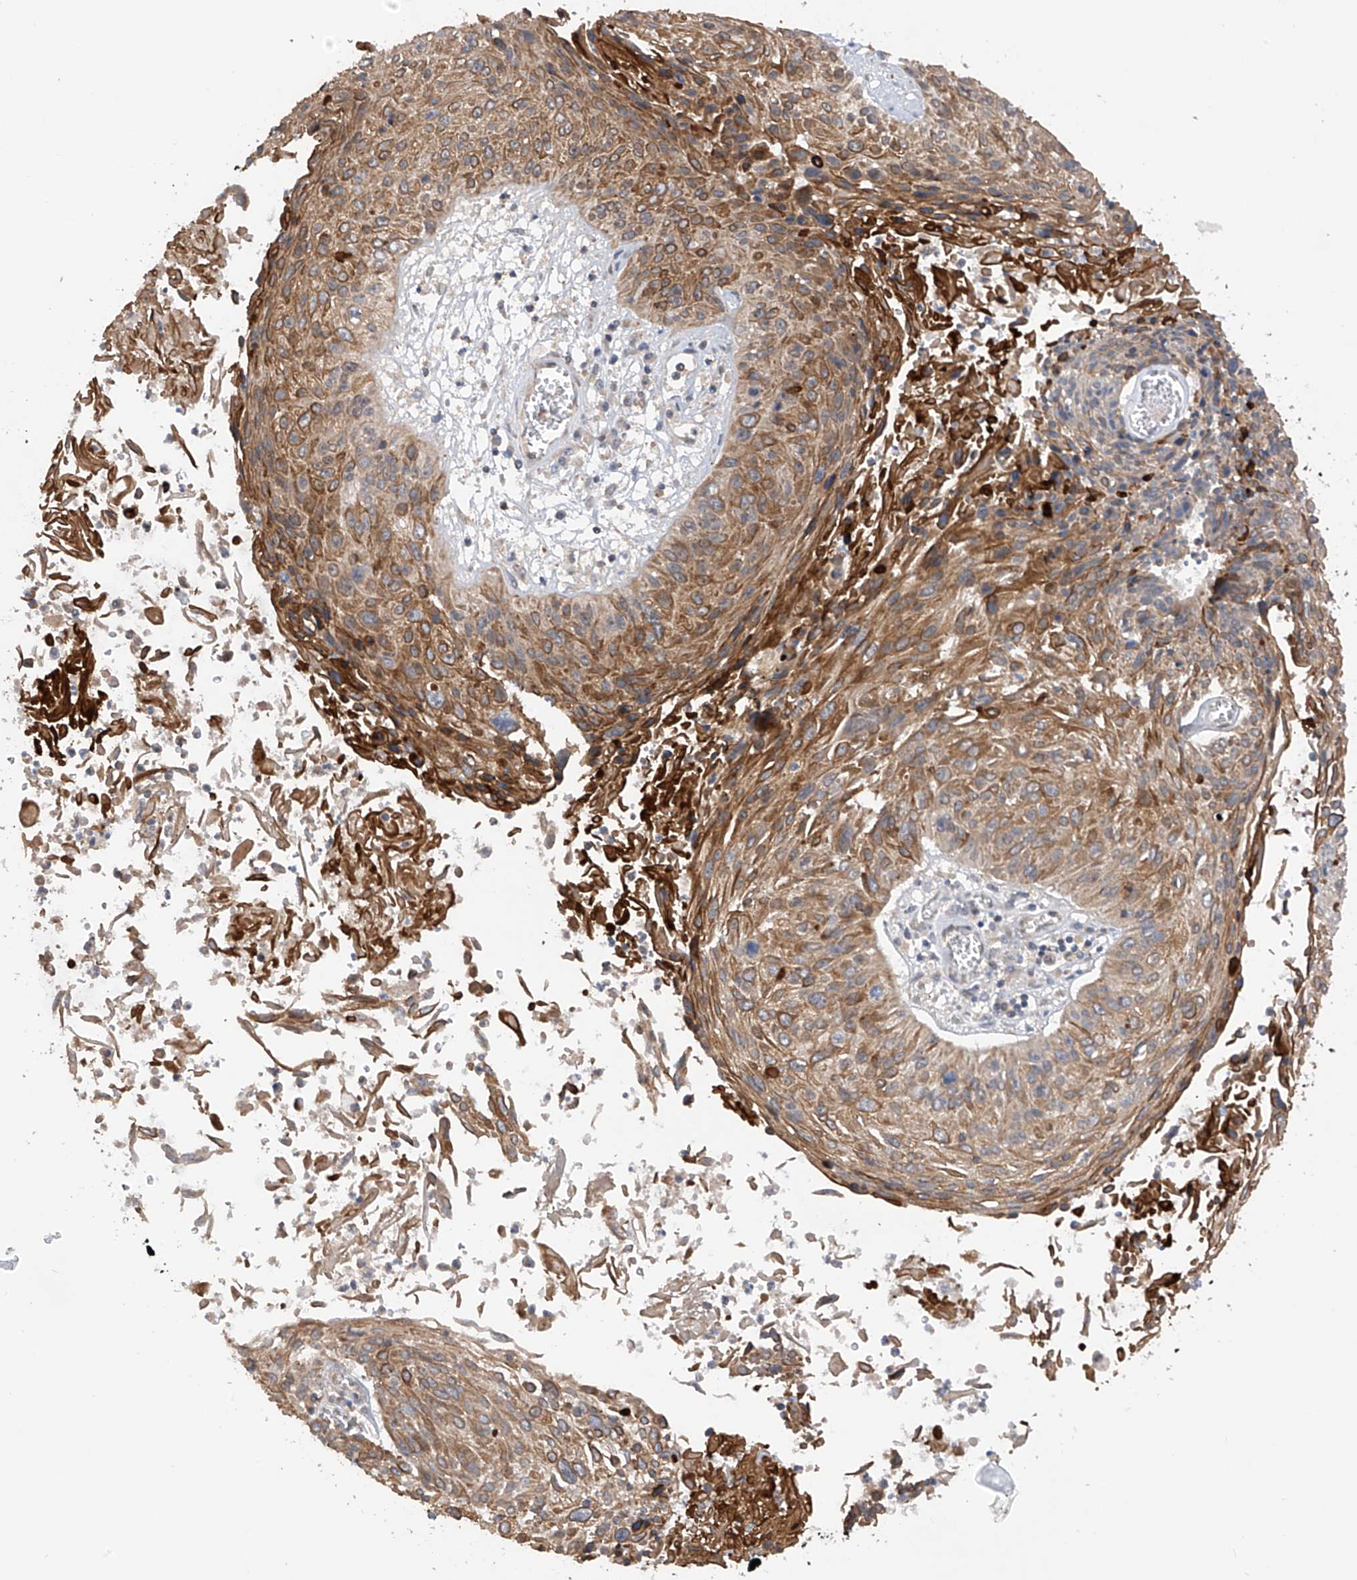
{"staining": {"intensity": "moderate", "quantity": ">75%", "location": "cytoplasmic/membranous"}, "tissue": "cervical cancer", "cell_type": "Tumor cells", "image_type": "cancer", "snomed": [{"axis": "morphology", "description": "Squamous cell carcinoma, NOS"}, {"axis": "topography", "description": "Cervix"}], "caption": "This is an image of IHC staining of squamous cell carcinoma (cervical), which shows moderate staining in the cytoplasmic/membranous of tumor cells.", "gene": "RPAIN", "patient": {"sex": "female", "age": 51}}